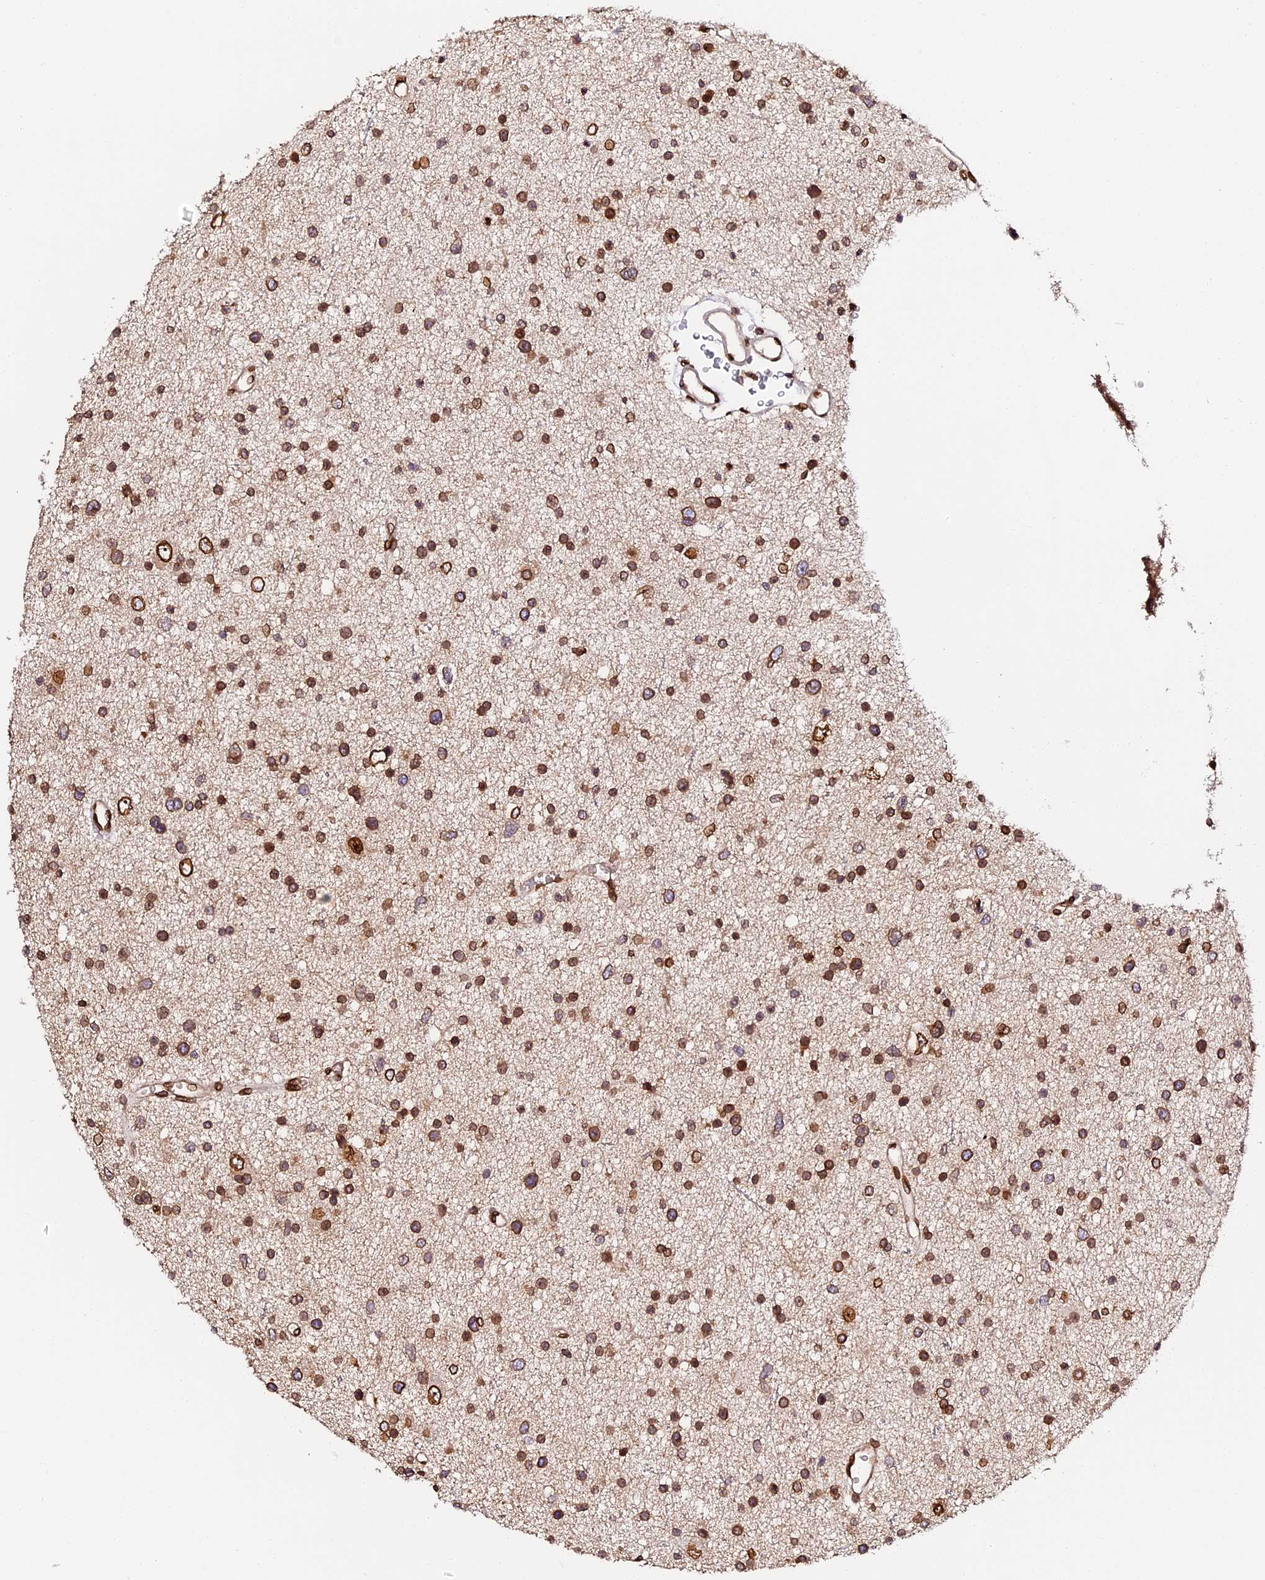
{"staining": {"intensity": "strong", "quantity": ">75%", "location": "cytoplasmic/membranous,nuclear"}, "tissue": "glioma", "cell_type": "Tumor cells", "image_type": "cancer", "snomed": [{"axis": "morphology", "description": "Glioma, malignant, Low grade"}, {"axis": "topography", "description": "Brain"}], "caption": "Glioma stained with a protein marker displays strong staining in tumor cells.", "gene": "ANAPC5", "patient": {"sex": "female", "age": 37}}